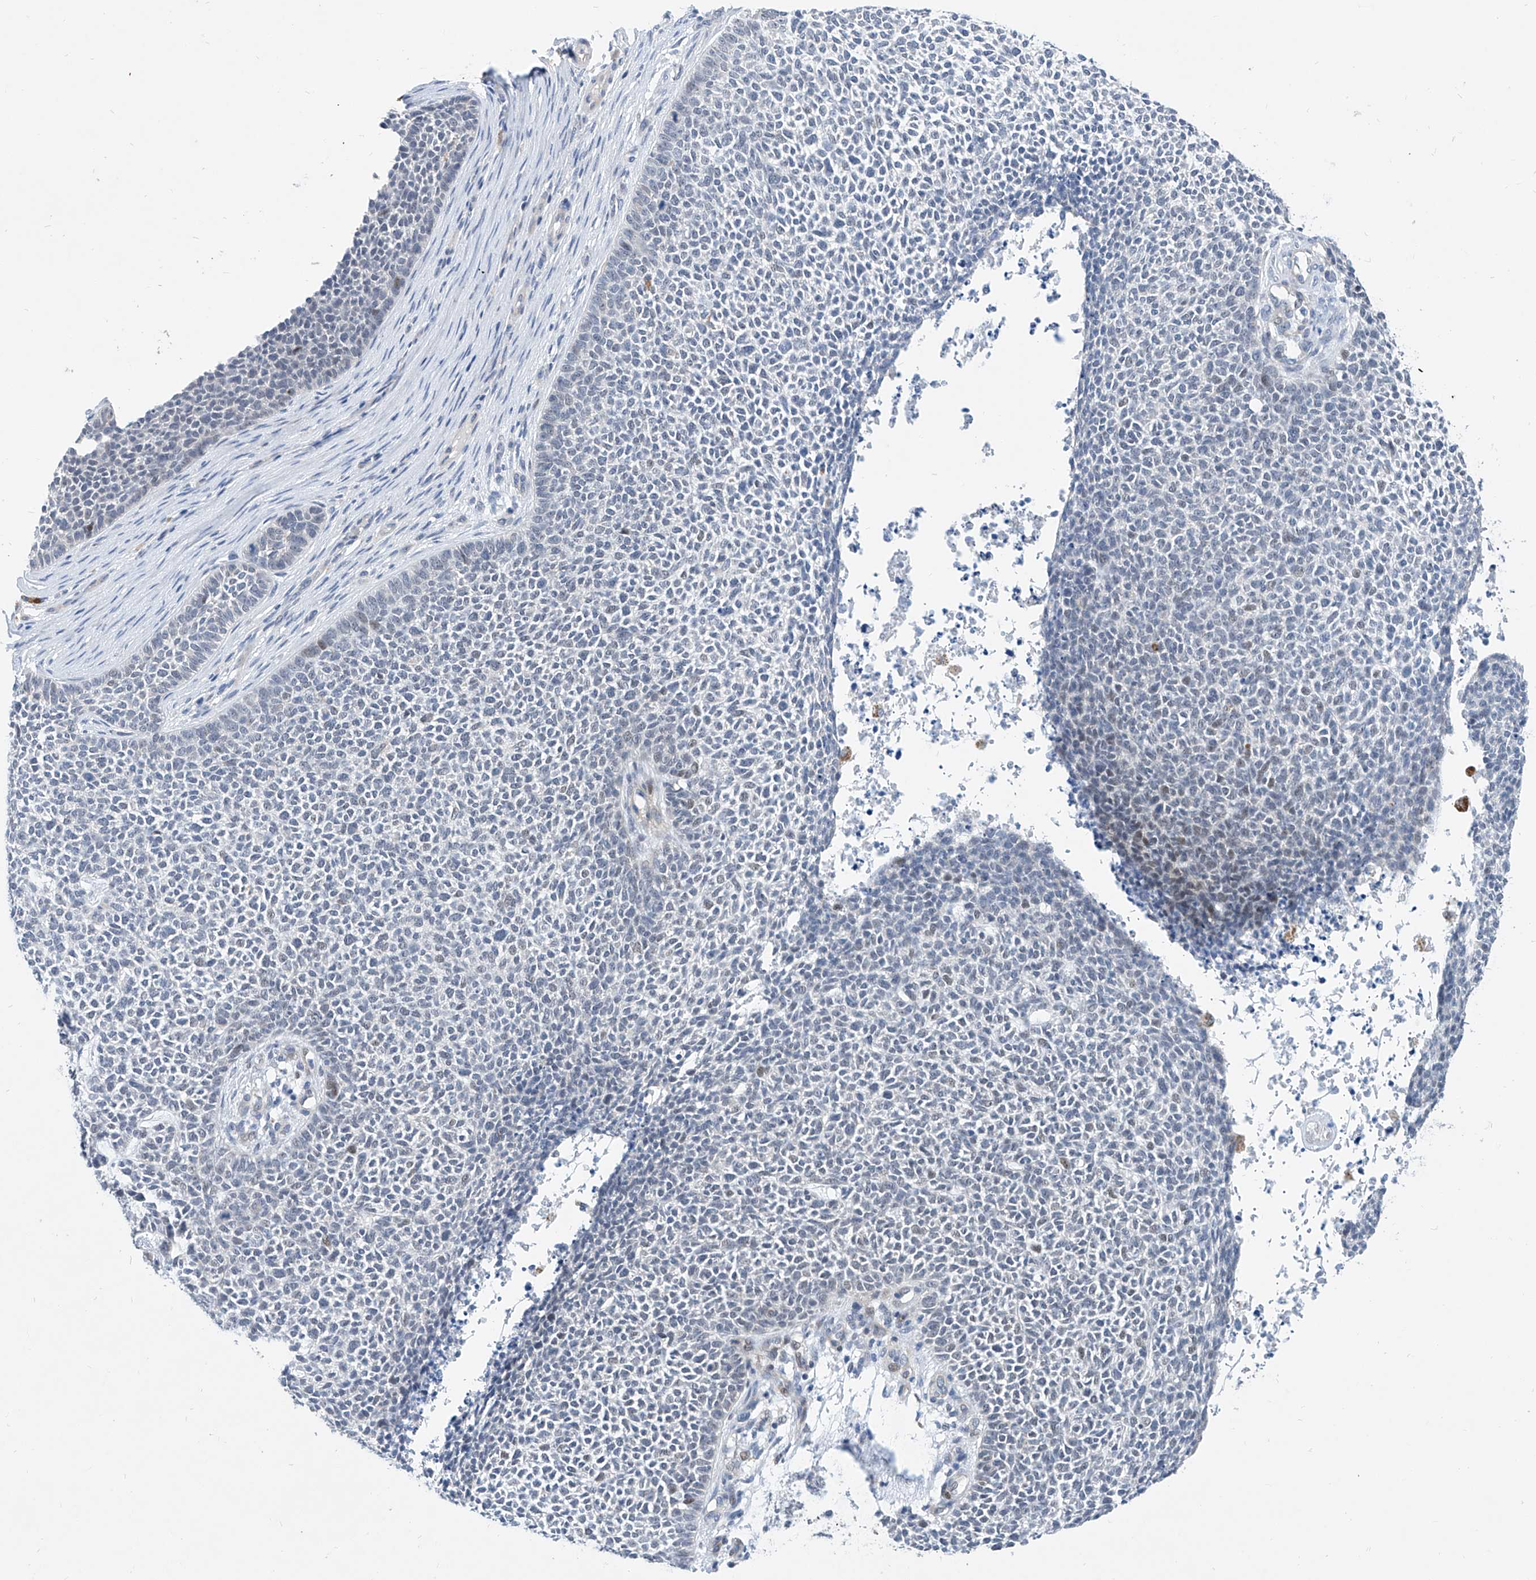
{"staining": {"intensity": "negative", "quantity": "none", "location": "none"}, "tissue": "skin cancer", "cell_type": "Tumor cells", "image_type": "cancer", "snomed": [{"axis": "morphology", "description": "Basal cell carcinoma"}, {"axis": "topography", "description": "Skin"}], "caption": "Immunohistochemistry (IHC) micrograph of skin cancer (basal cell carcinoma) stained for a protein (brown), which exhibits no expression in tumor cells. (Immunohistochemistry, brightfield microscopy, high magnification).", "gene": "BPTF", "patient": {"sex": "female", "age": 84}}